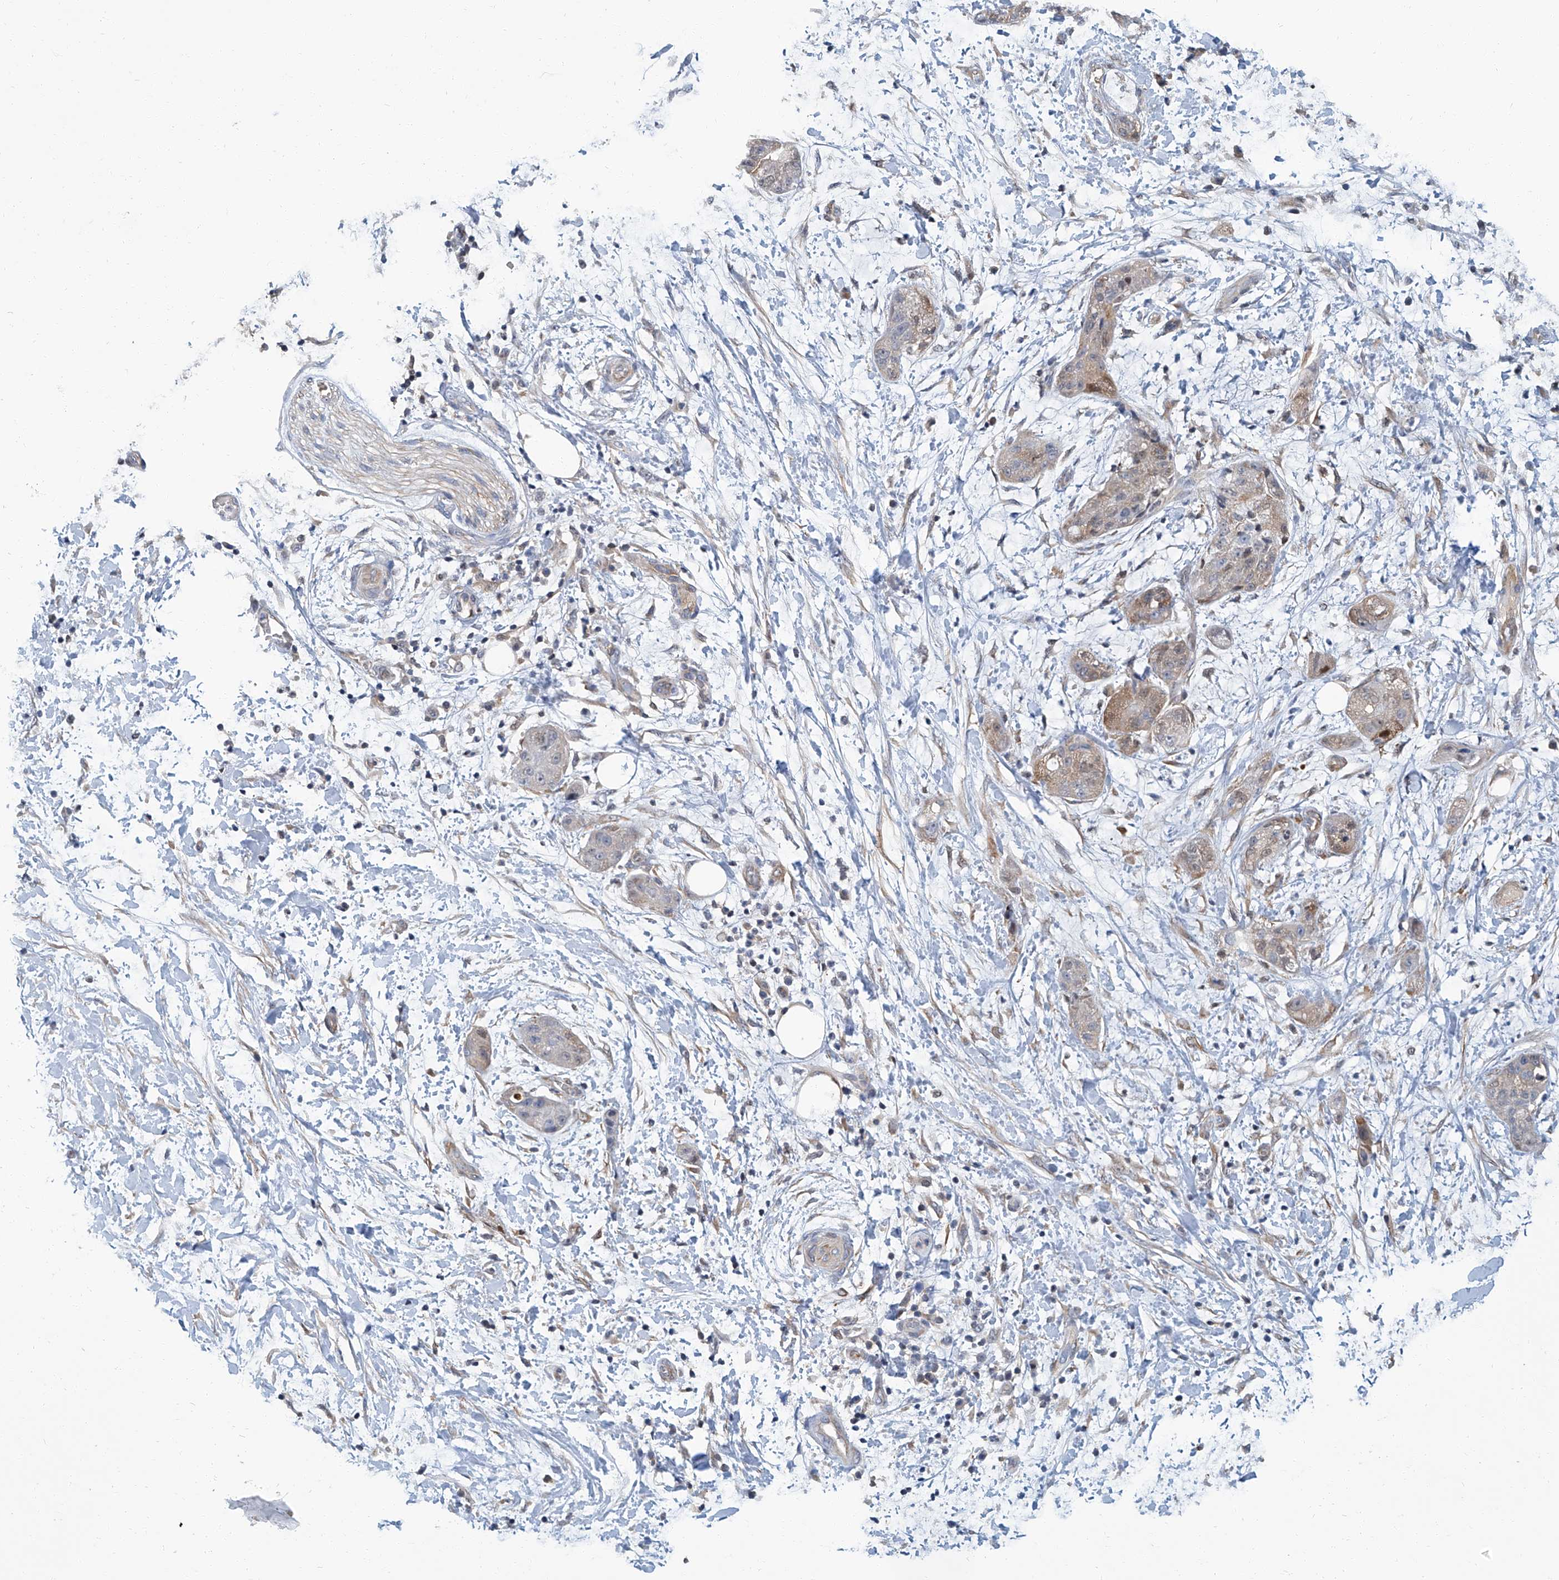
{"staining": {"intensity": "moderate", "quantity": "25%-75%", "location": "cytoplasmic/membranous"}, "tissue": "pancreatic cancer", "cell_type": "Tumor cells", "image_type": "cancer", "snomed": [{"axis": "morphology", "description": "Adenocarcinoma, NOS"}, {"axis": "topography", "description": "Pancreas"}], "caption": "Pancreatic cancer (adenocarcinoma) was stained to show a protein in brown. There is medium levels of moderate cytoplasmic/membranous positivity in about 25%-75% of tumor cells.", "gene": "PSMB10", "patient": {"sex": "female", "age": 78}}